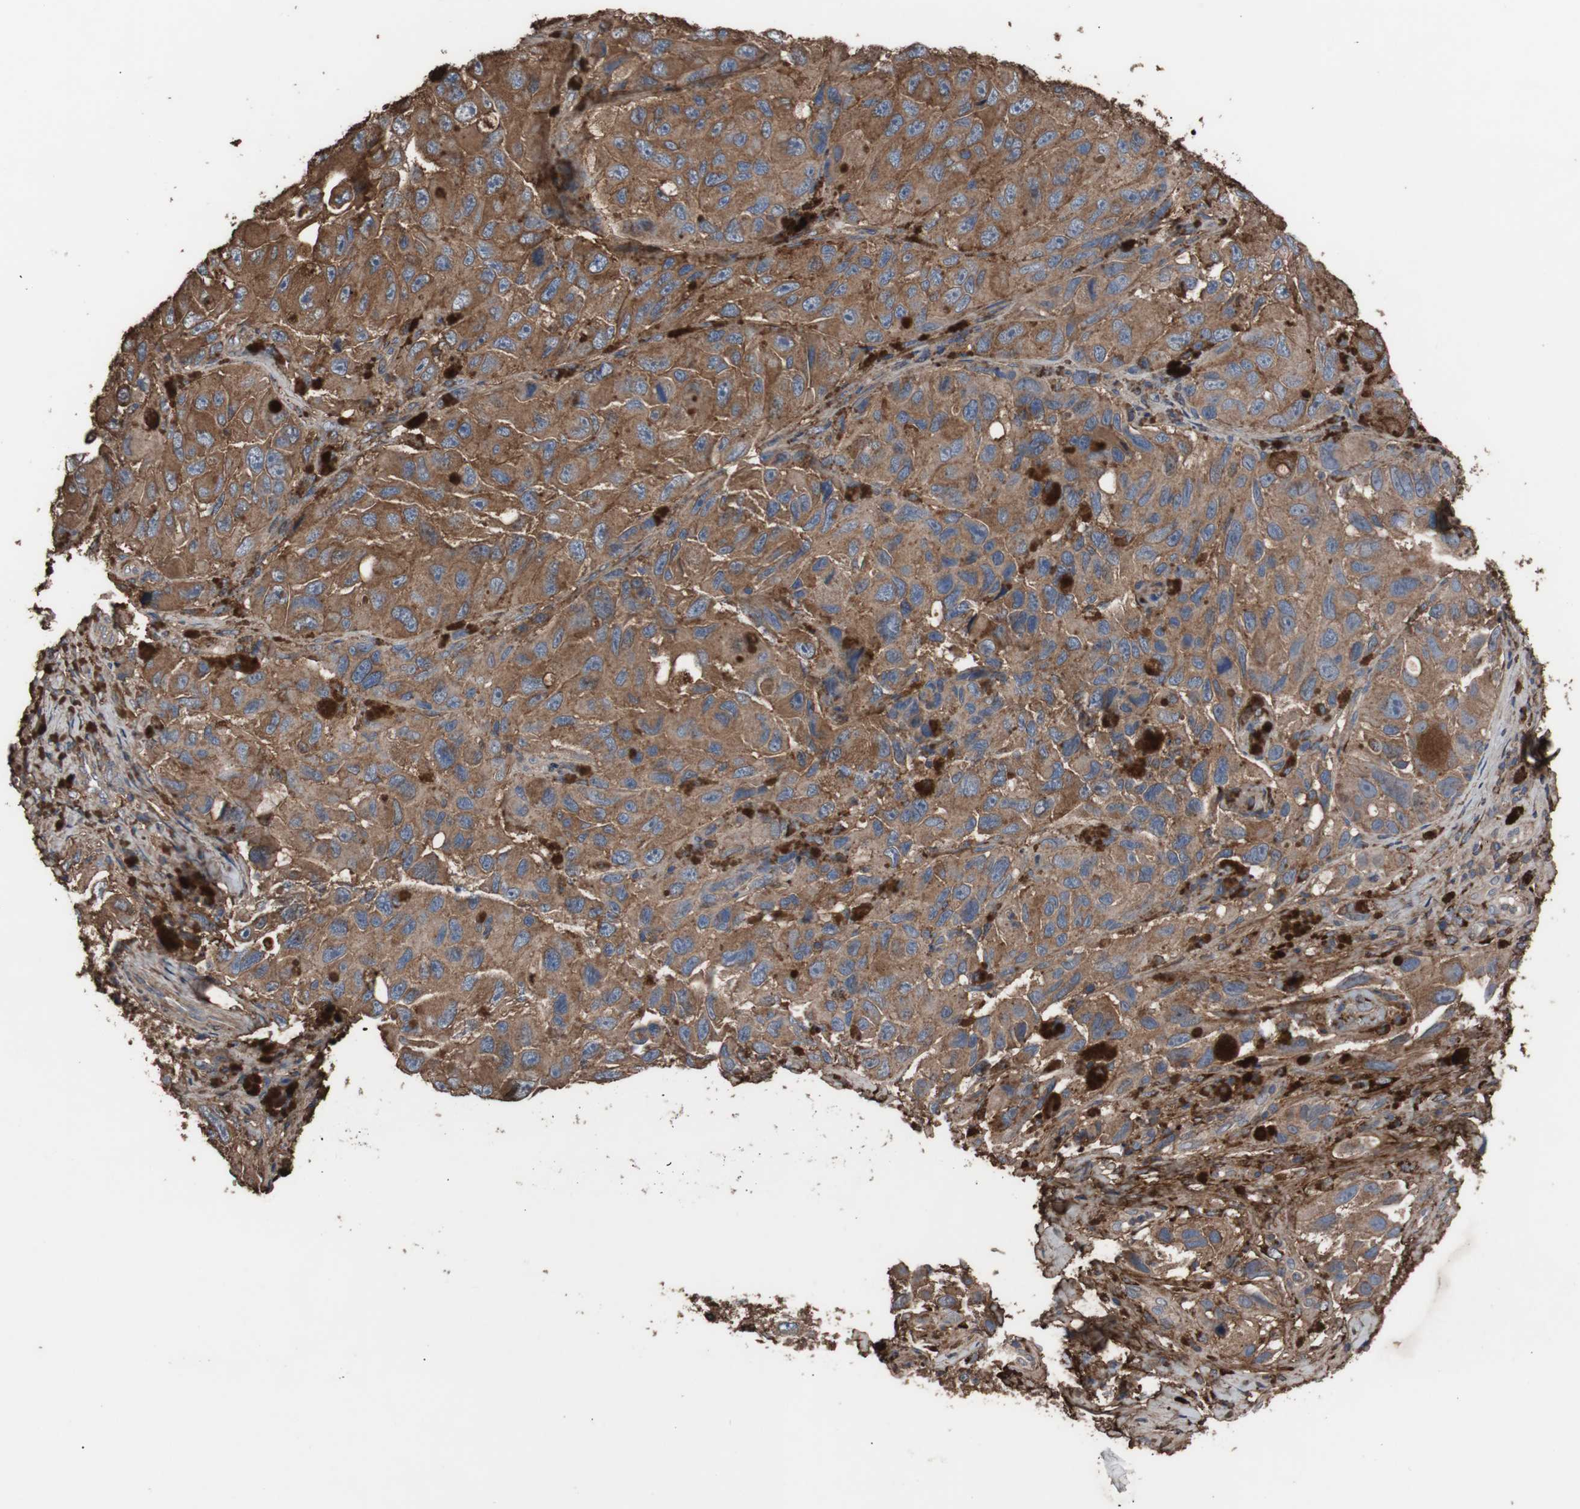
{"staining": {"intensity": "strong", "quantity": ">75%", "location": "cytoplasmic/membranous"}, "tissue": "melanoma", "cell_type": "Tumor cells", "image_type": "cancer", "snomed": [{"axis": "morphology", "description": "Malignant melanoma, NOS"}, {"axis": "topography", "description": "Skin"}], "caption": "Immunohistochemical staining of malignant melanoma shows high levels of strong cytoplasmic/membranous staining in approximately >75% of tumor cells. (Brightfield microscopy of DAB IHC at high magnification).", "gene": "COL6A2", "patient": {"sex": "female", "age": 73}}